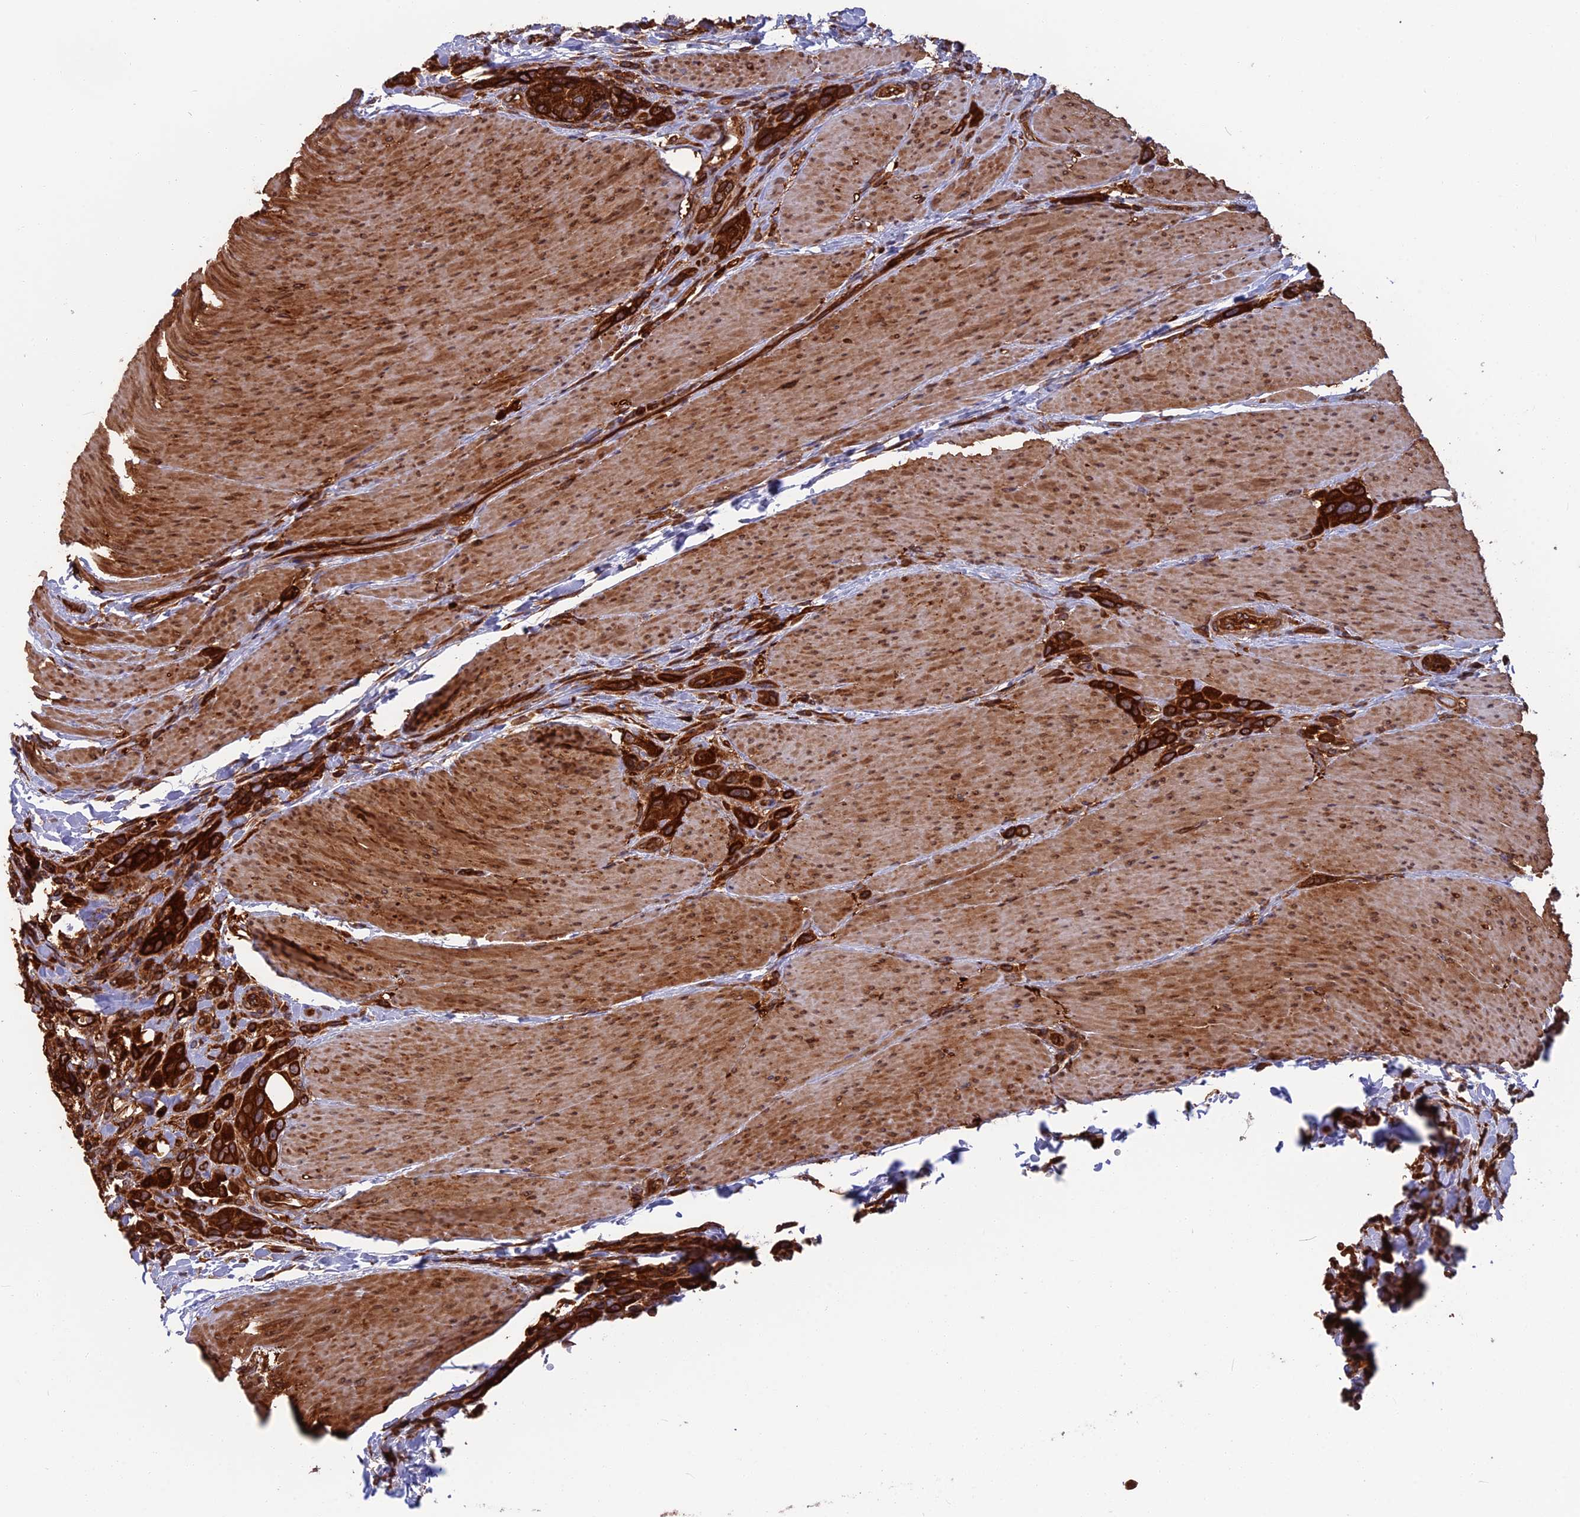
{"staining": {"intensity": "strong", "quantity": ">75%", "location": "cytoplasmic/membranous"}, "tissue": "urothelial cancer", "cell_type": "Tumor cells", "image_type": "cancer", "snomed": [{"axis": "morphology", "description": "Urothelial carcinoma, High grade"}, {"axis": "topography", "description": "Urinary bladder"}], "caption": "About >75% of tumor cells in human high-grade urothelial carcinoma reveal strong cytoplasmic/membranous protein staining as visualized by brown immunohistochemical staining.", "gene": "WDR1", "patient": {"sex": "male", "age": 50}}